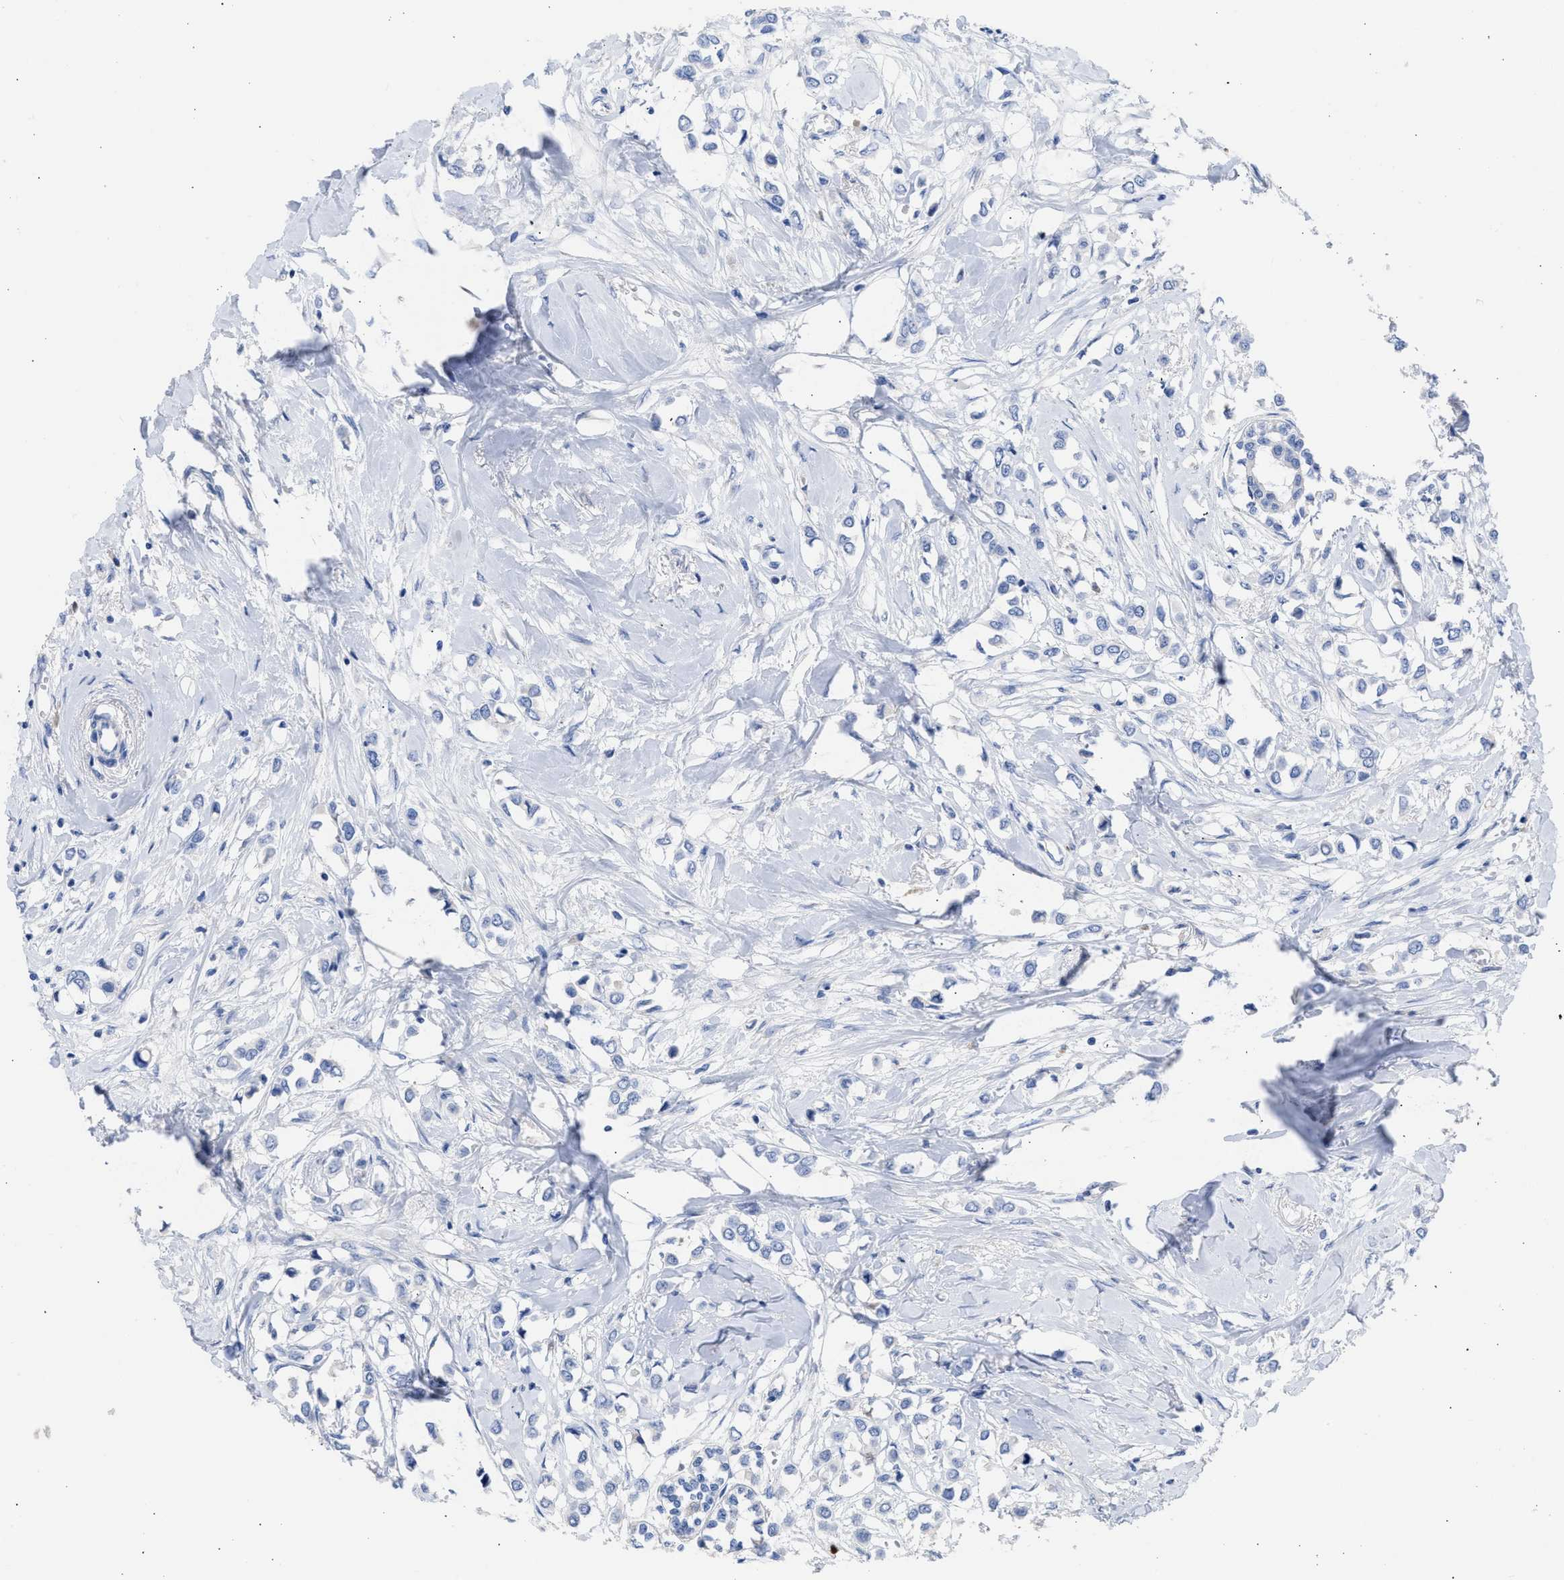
{"staining": {"intensity": "negative", "quantity": "none", "location": "none"}, "tissue": "breast cancer", "cell_type": "Tumor cells", "image_type": "cancer", "snomed": [{"axis": "morphology", "description": "Lobular carcinoma"}, {"axis": "topography", "description": "Breast"}], "caption": "The immunohistochemistry (IHC) micrograph has no significant staining in tumor cells of breast lobular carcinoma tissue. Brightfield microscopy of immunohistochemistry stained with DAB (brown) and hematoxylin (blue), captured at high magnification.", "gene": "RSPH1", "patient": {"sex": "female", "age": 51}}